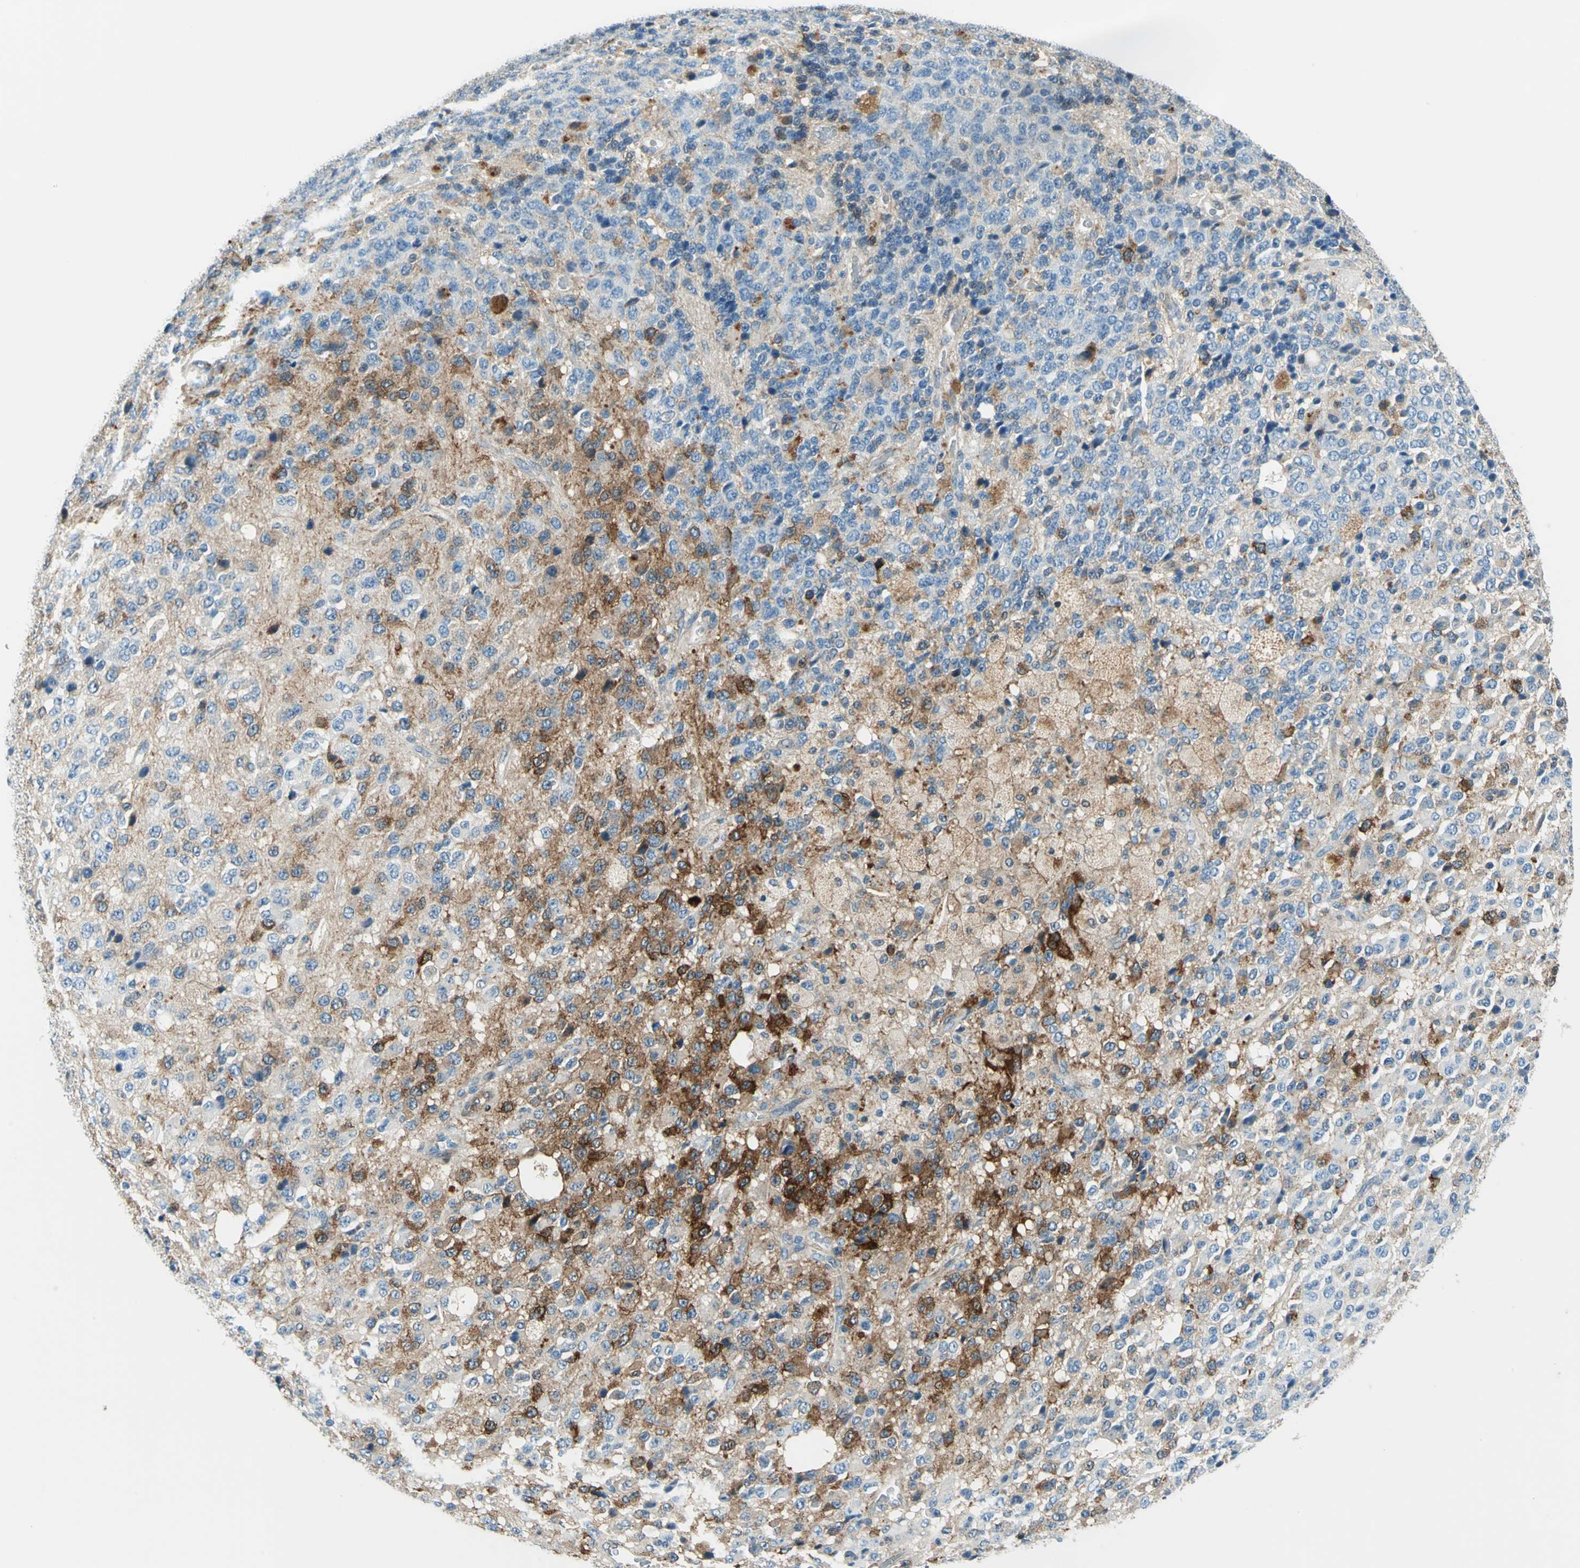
{"staining": {"intensity": "moderate", "quantity": "25%-75%", "location": "cytoplasmic/membranous"}, "tissue": "glioma", "cell_type": "Tumor cells", "image_type": "cancer", "snomed": [{"axis": "morphology", "description": "Glioma, malignant, High grade"}, {"axis": "topography", "description": "pancreas cauda"}], "caption": "Tumor cells exhibit medium levels of moderate cytoplasmic/membranous positivity in about 25%-75% of cells in human glioma.", "gene": "HSPB1", "patient": {"sex": "male", "age": 60}}